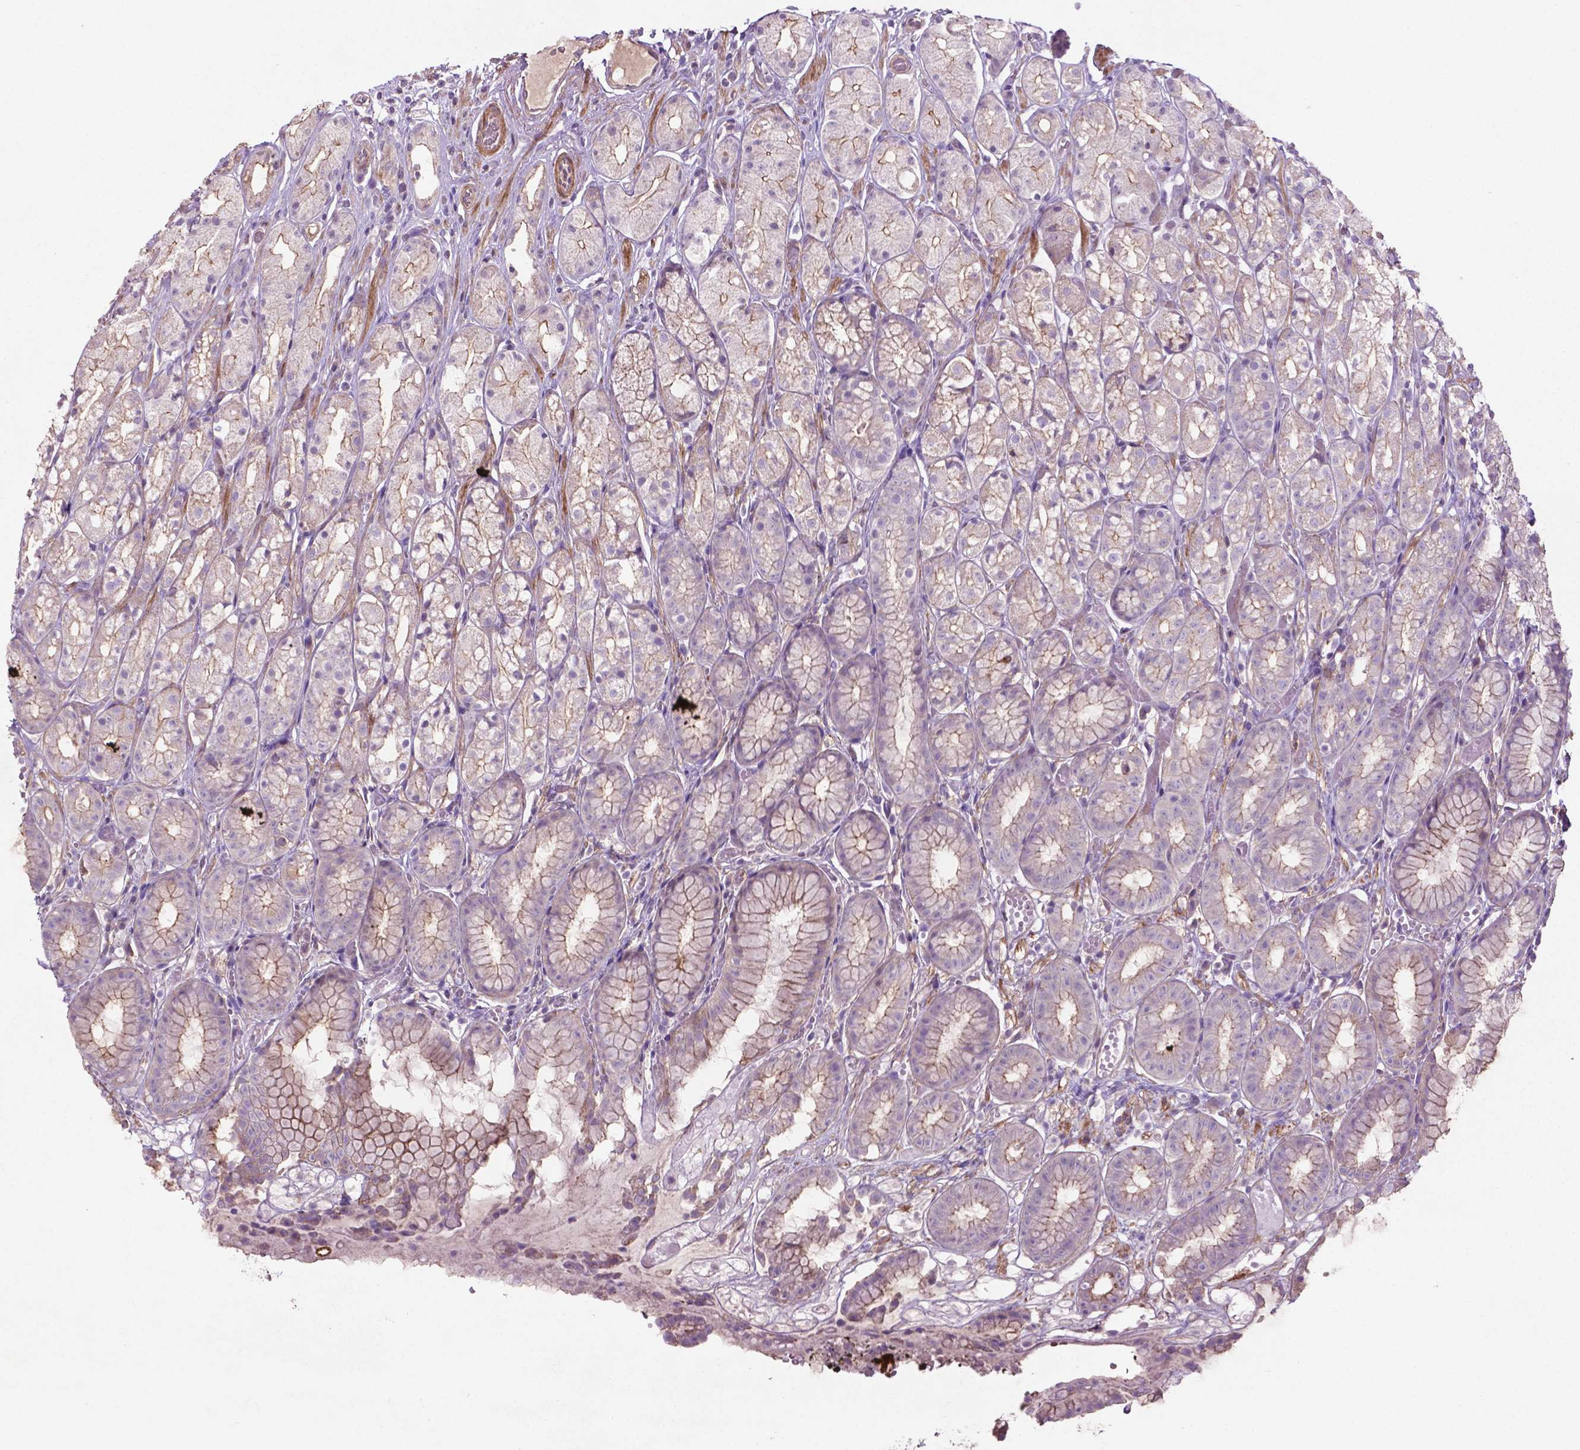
{"staining": {"intensity": "weak", "quantity": "25%-75%", "location": "cytoplasmic/membranous"}, "tissue": "stomach", "cell_type": "Glandular cells", "image_type": "normal", "snomed": [{"axis": "morphology", "description": "Normal tissue, NOS"}, {"axis": "topography", "description": "Stomach"}], "caption": "Weak cytoplasmic/membranous staining is appreciated in approximately 25%-75% of glandular cells in benign stomach.", "gene": "BMP4", "patient": {"sex": "male", "age": 70}}